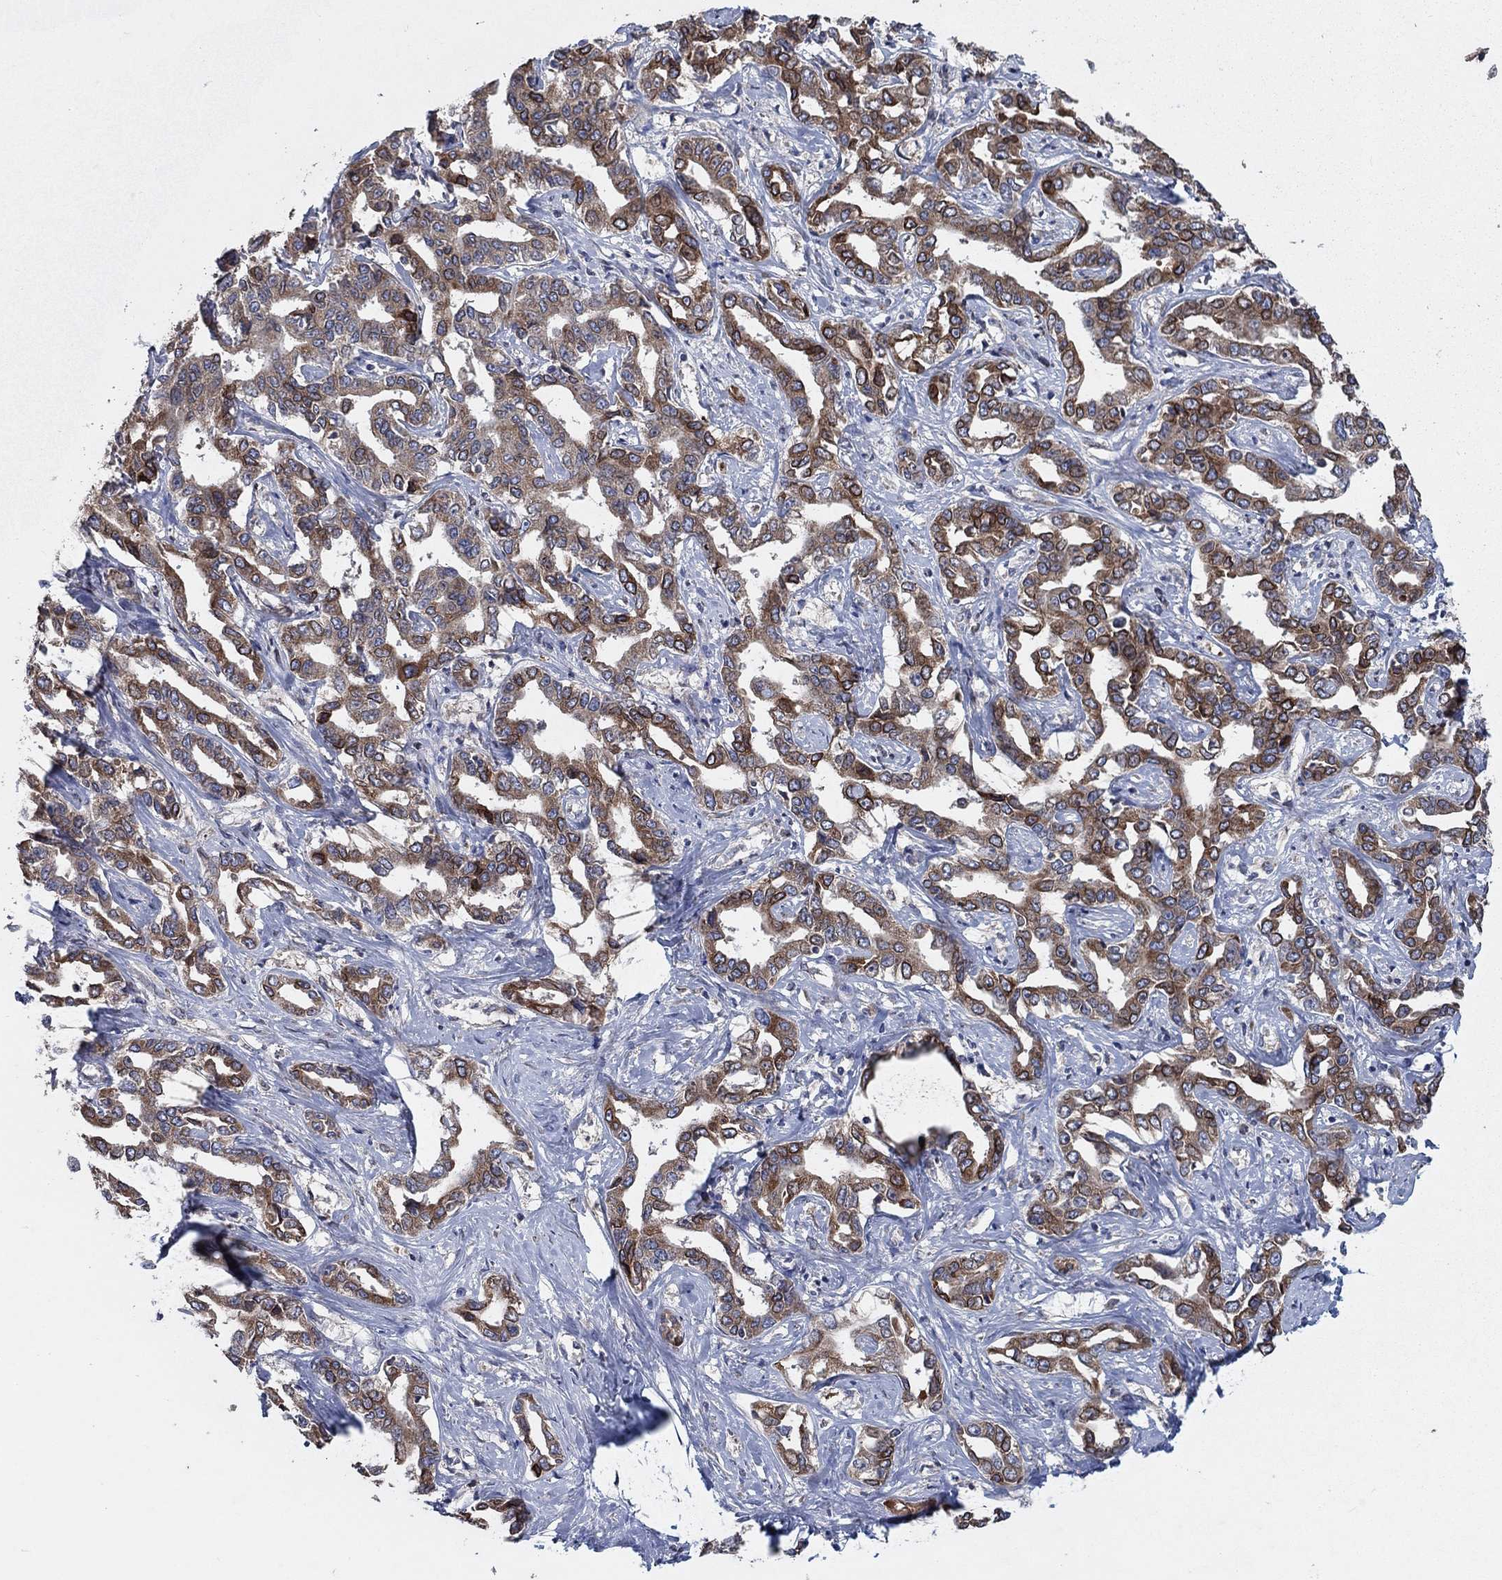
{"staining": {"intensity": "strong", "quantity": ">75%", "location": "cytoplasmic/membranous"}, "tissue": "liver cancer", "cell_type": "Tumor cells", "image_type": "cancer", "snomed": [{"axis": "morphology", "description": "Cholangiocarcinoma"}, {"axis": "topography", "description": "Liver"}], "caption": "High-power microscopy captured an immunohistochemistry image of liver cancer (cholangiocarcinoma), revealing strong cytoplasmic/membranous staining in approximately >75% of tumor cells. The protein of interest is stained brown, and the nuclei are stained in blue (DAB (3,3'-diaminobenzidine) IHC with brightfield microscopy, high magnification).", "gene": "NCEH1", "patient": {"sex": "male", "age": 59}}